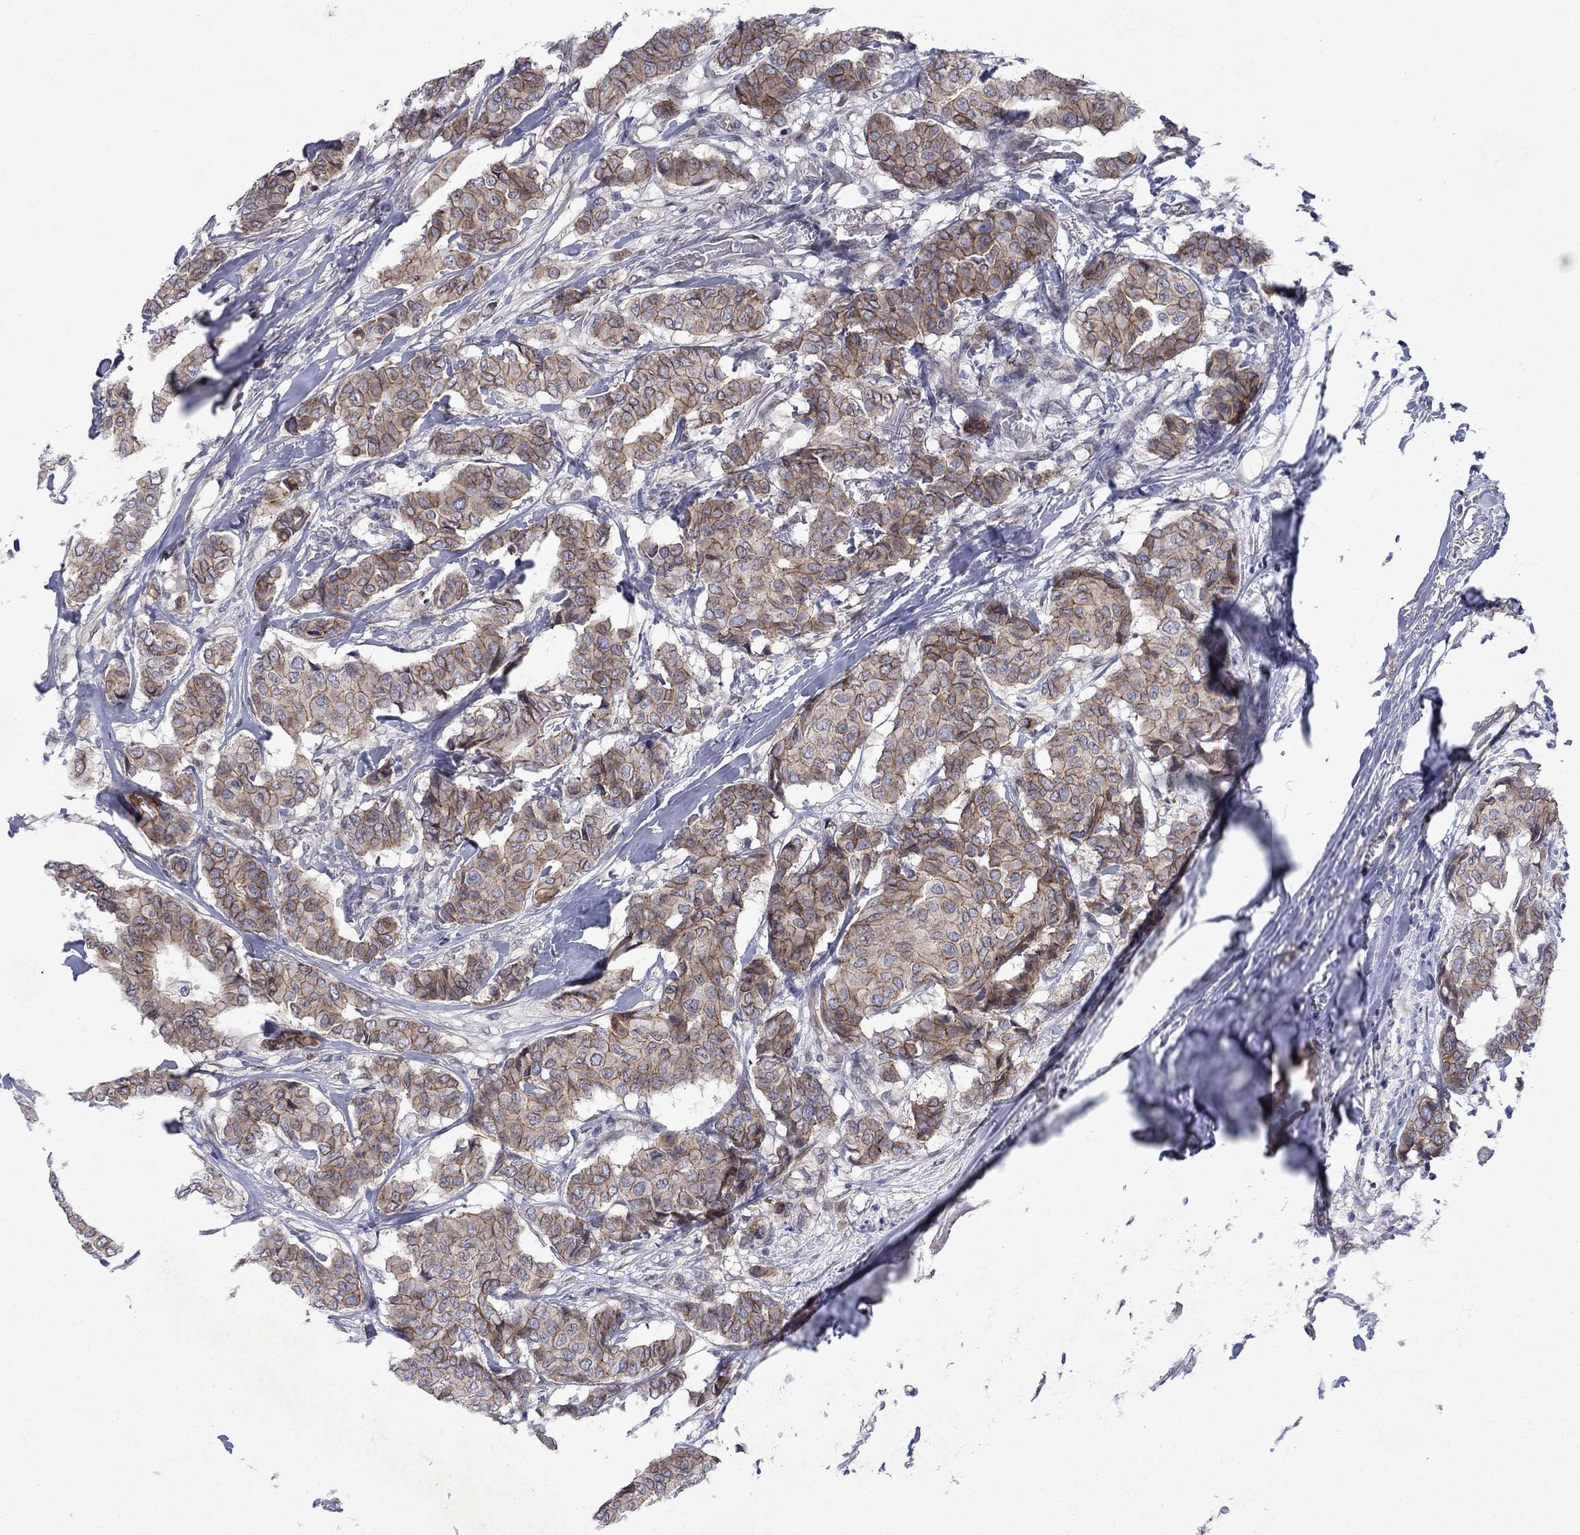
{"staining": {"intensity": "moderate", "quantity": ">75%", "location": "cytoplasmic/membranous"}, "tissue": "breast cancer", "cell_type": "Tumor cells", "image_type": "cancer", "snomed": [{"axis": "morphology", "description": "Duct carcinoma"}, {"axis": "topography", "description": "Breast"}], "caption": "The photomicrograph demonstrates staining of breast cancer (intraductal carcinoma), revealing moderate cytoplasmic/membranous protein expression (brown color) within tumor cells.", "gene": "EMC9", "patient": {"sex": "female", "age": 75}}